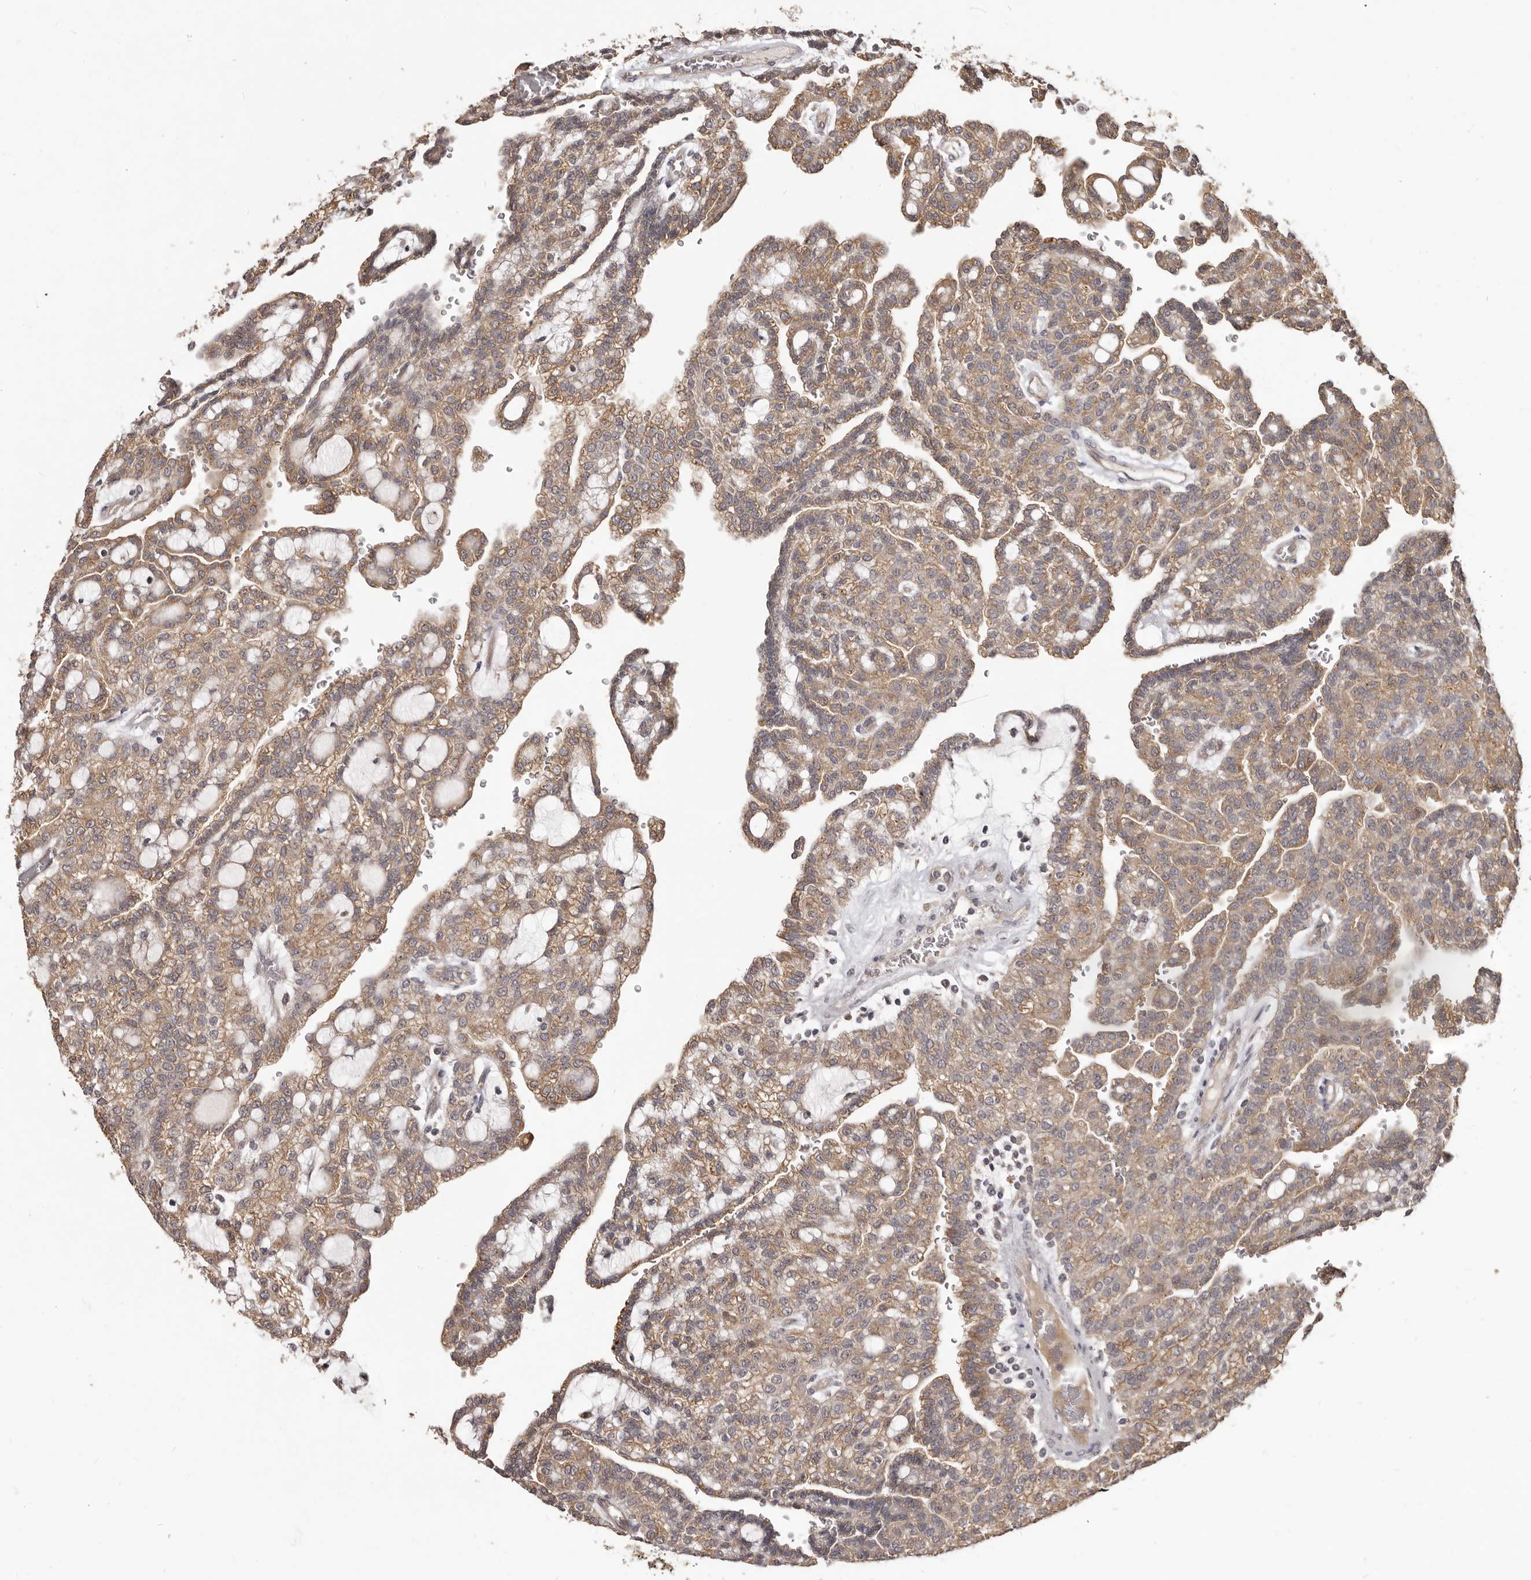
{"staining": {"intensity": "moderate", "quantity": ">75%", "location": "cytoplasmic/membranous"}, "tissue": "renal cancer", "cell_type": "Tumor cells", "image_type": "cancer", "snomed": [{"axis": "morphology", "description": "Adenocarcinoma, NOS"}, {"axis": "topography", "description": "Kidney"}], "caption": "This micrograph demonstrates IHC staining of human adenocarcinoma (renal), with medium moderate cytoplasmic/membranous positivity in approximately >75% of tumor cells.", "gene": "MTO1", "patient": {"sex": "male", "age": 63}}